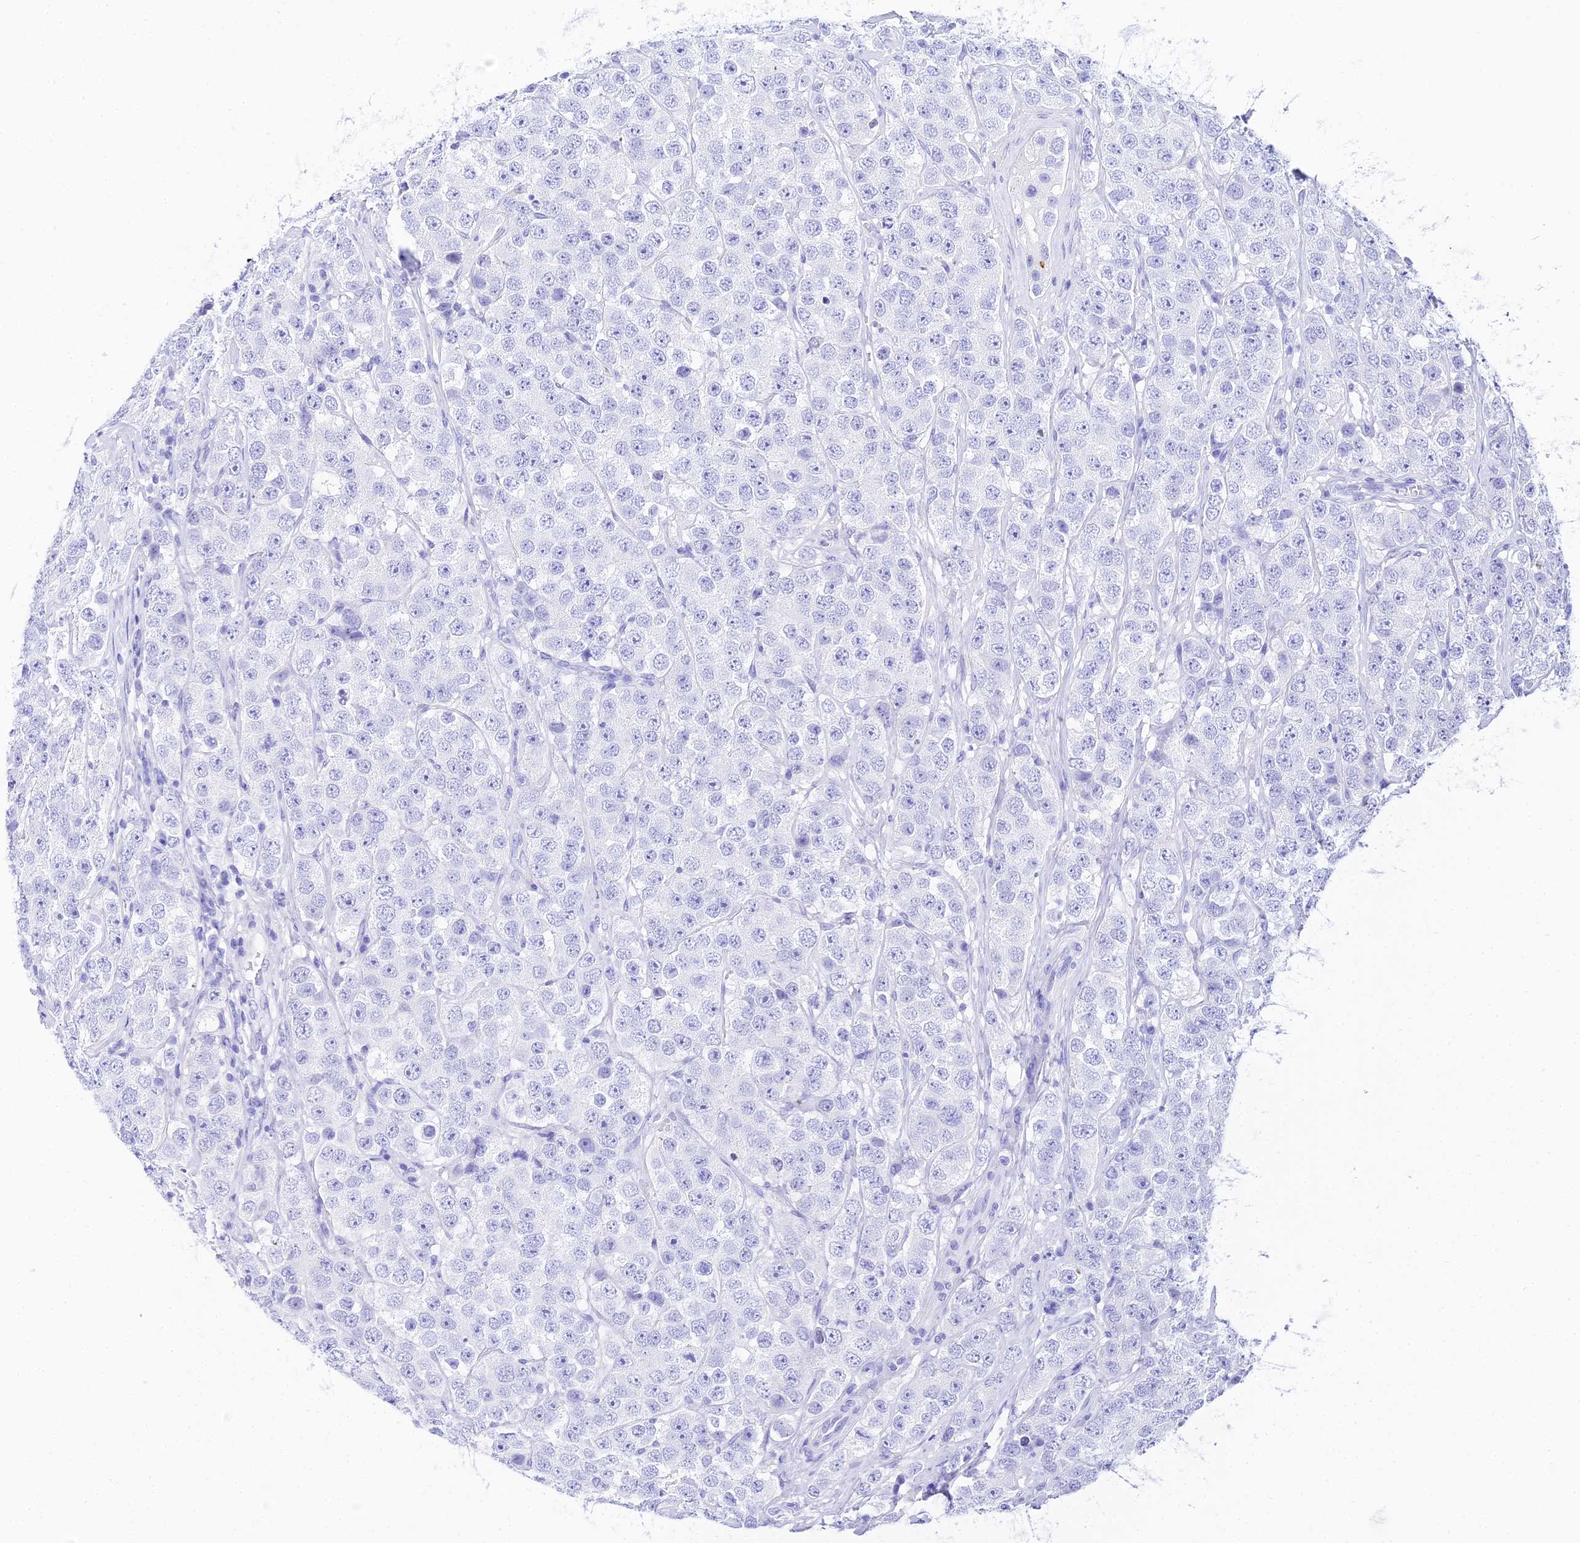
{"staining": {"intensity": "negative", "quantity": "none", "location": "none"}, "tissue": "testis cancer", "cell_type": "Tumor cells", "image_type": "cancer", "snomed": [{"axis": "morphology", "description": "Seminoma, NOS"}, {"axis": "topography", "description": "Testis"}], "caption": "There is no significant staining in tumor cells of testis seminoma. (DAB (3,3'-diaminobenzidine) immunohistochemistry with hematoxylin counter stain).", "gene": "TRMT44", "patient": {"sex": "male", "age": 28}}